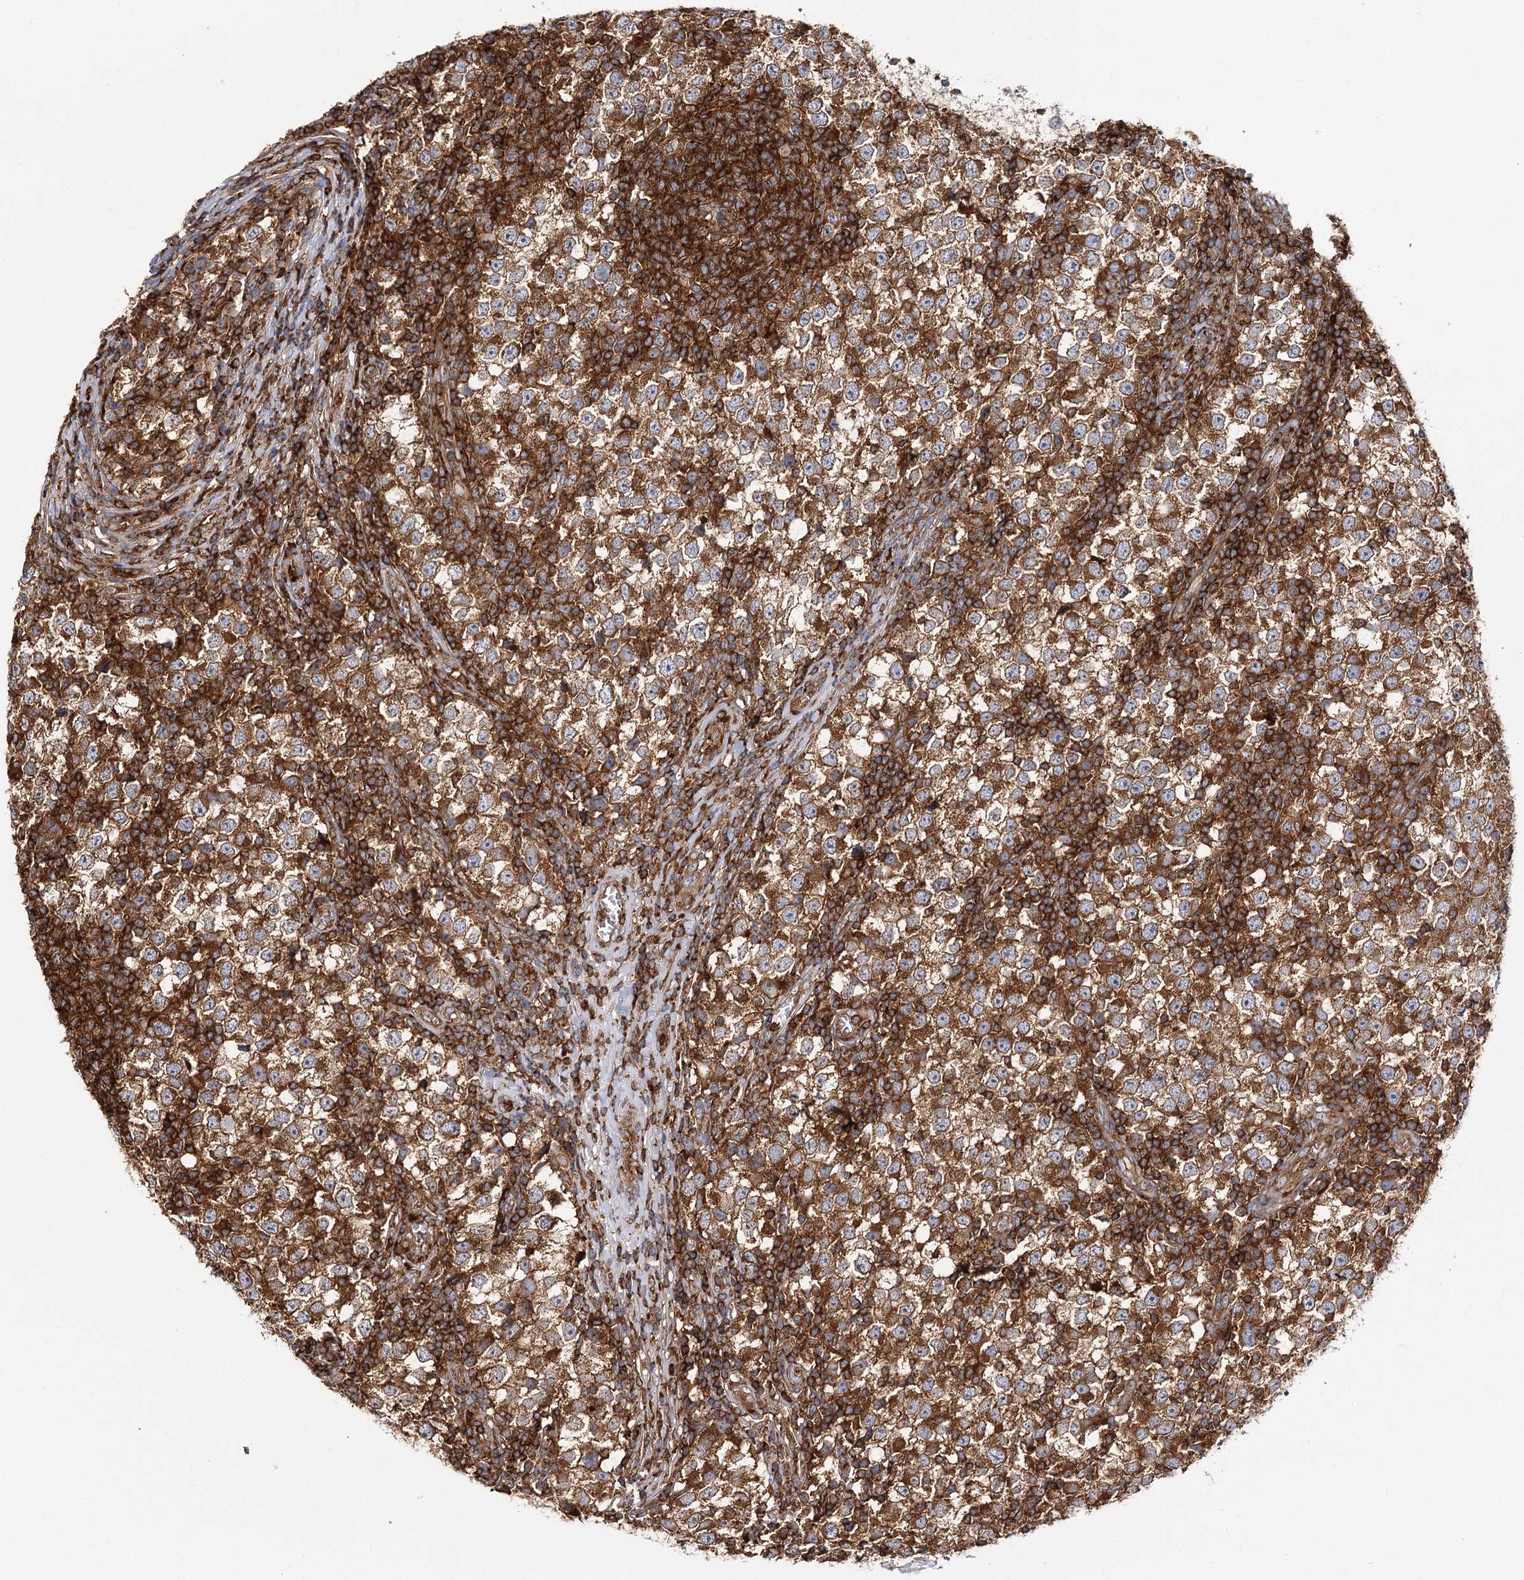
{"staining": {"intensity": "moderate", "quantity": ">75%", "location": "cytoplasmic/membranous"}, "tissue": "testis cancer", "cell_type": "Tumor cells", "image_type": "cancer", "snomed": [{"axis": "morphology", "description": "Seminoma, NOS"}, {"axis": "topography", "description": "Testis"}], "caption": "Immunohistochemistry micrograph of human testis cancer (seminoma) stained for a protein (brown), which exhibits medium levels of moderate cytoplasmic/membranous positivity in approximately >75% of tumor cells.", "gene": "SEC24B", "patient": {"sex": "male", "age": 65}}